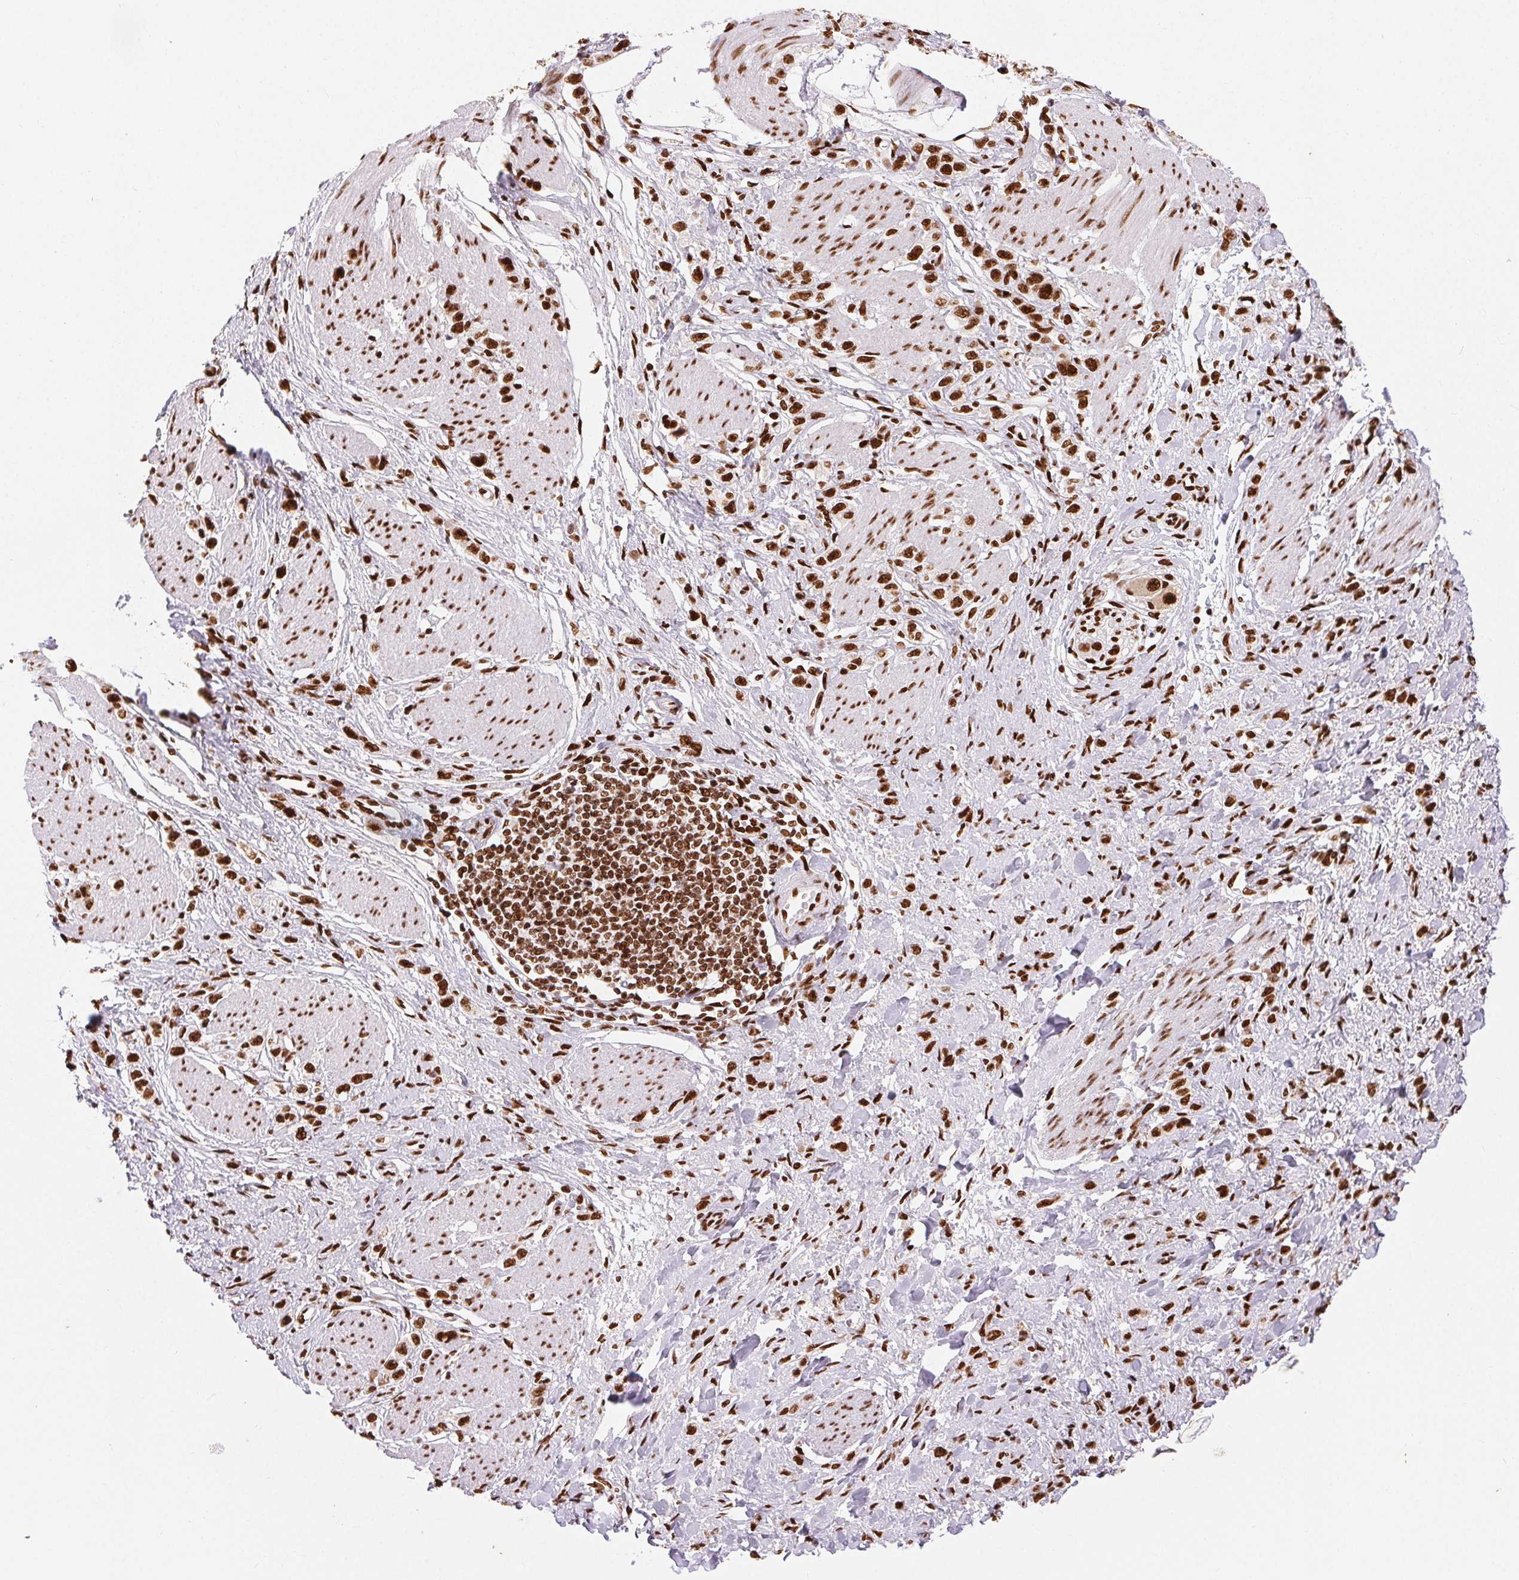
{"staining": {"intensity": "strong", "quantity": ">75%", "location": "nuclear"}, "tissue": "stomach cancer", "cell_type": "Tumor cells", "image_type": "cancer", "snomed": [{"axis": "morphology", "description": "Adenocarcinoma, NOS"}, {"axis": "topography", "description": "Stomach"}], "caption": "This micrograph demonstrates immunohistochemistry staining of human stomach cancer, with high strong nuclear positivity in about >75% of tumor cells.", "gene": "ZNF80", "patient": {"sex": "female", "age": 65}}